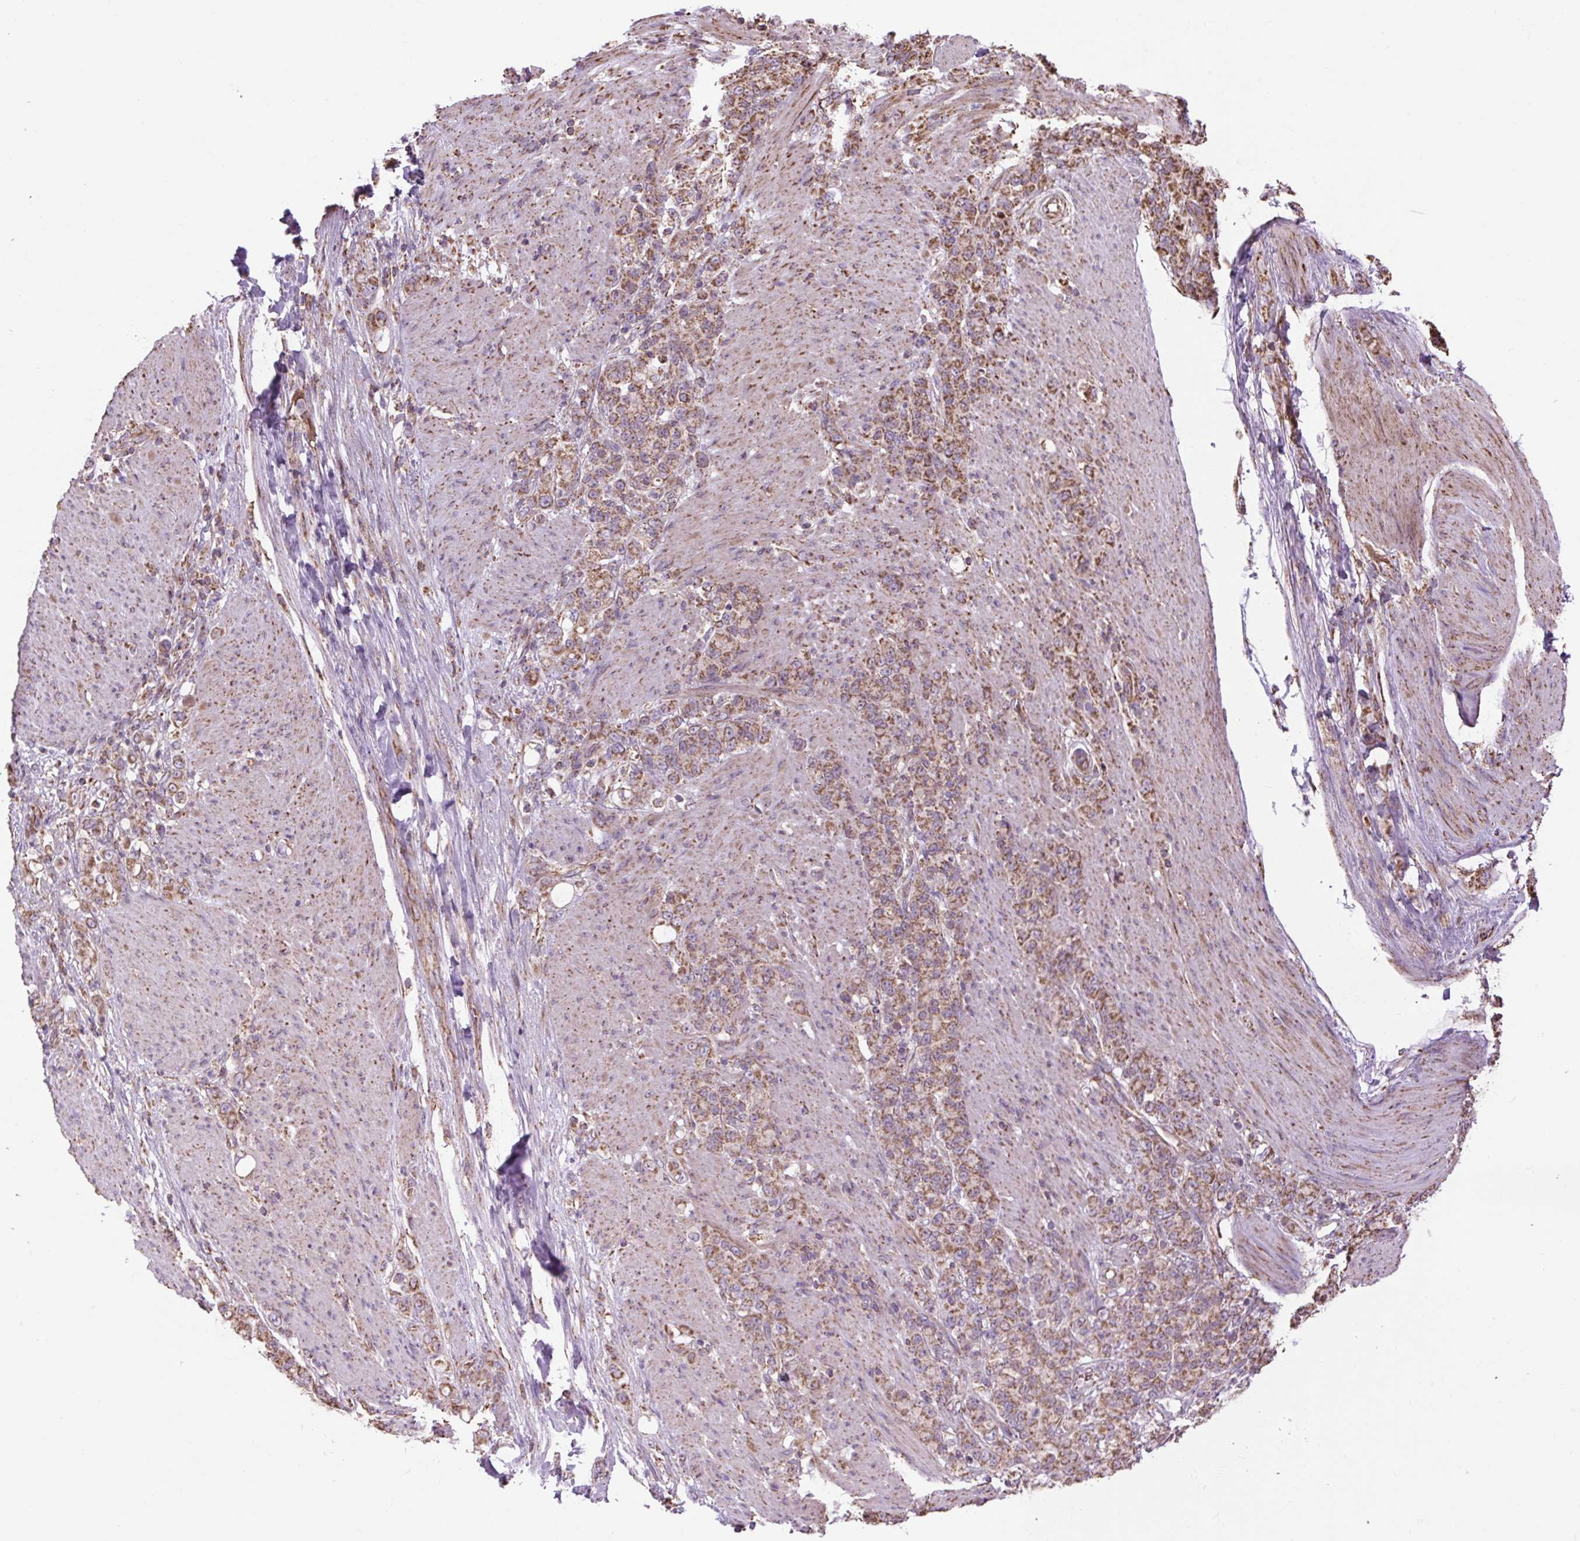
{"staining": {"intensity": "moderate", "quantity": ">75%", "location": "cytoplasmic/membranous"}, "tissue": "stomach cancer", "cell_type": "Tumor cells", "image_type": "cancer", "snomed": [{"axis": "morphology", "description": "Adenocarcinoma, NOS"}, {"axis": "topography", "description": "Stomach"}], "caption": "Immunohistochemical staining of stomach cancer reveals medium levels of moderate cytoplasmic/membranous protein expression in about >75% of tumor cells.", "gene": "PLCG1", "patient": {"sex": "female", "age": 79}}